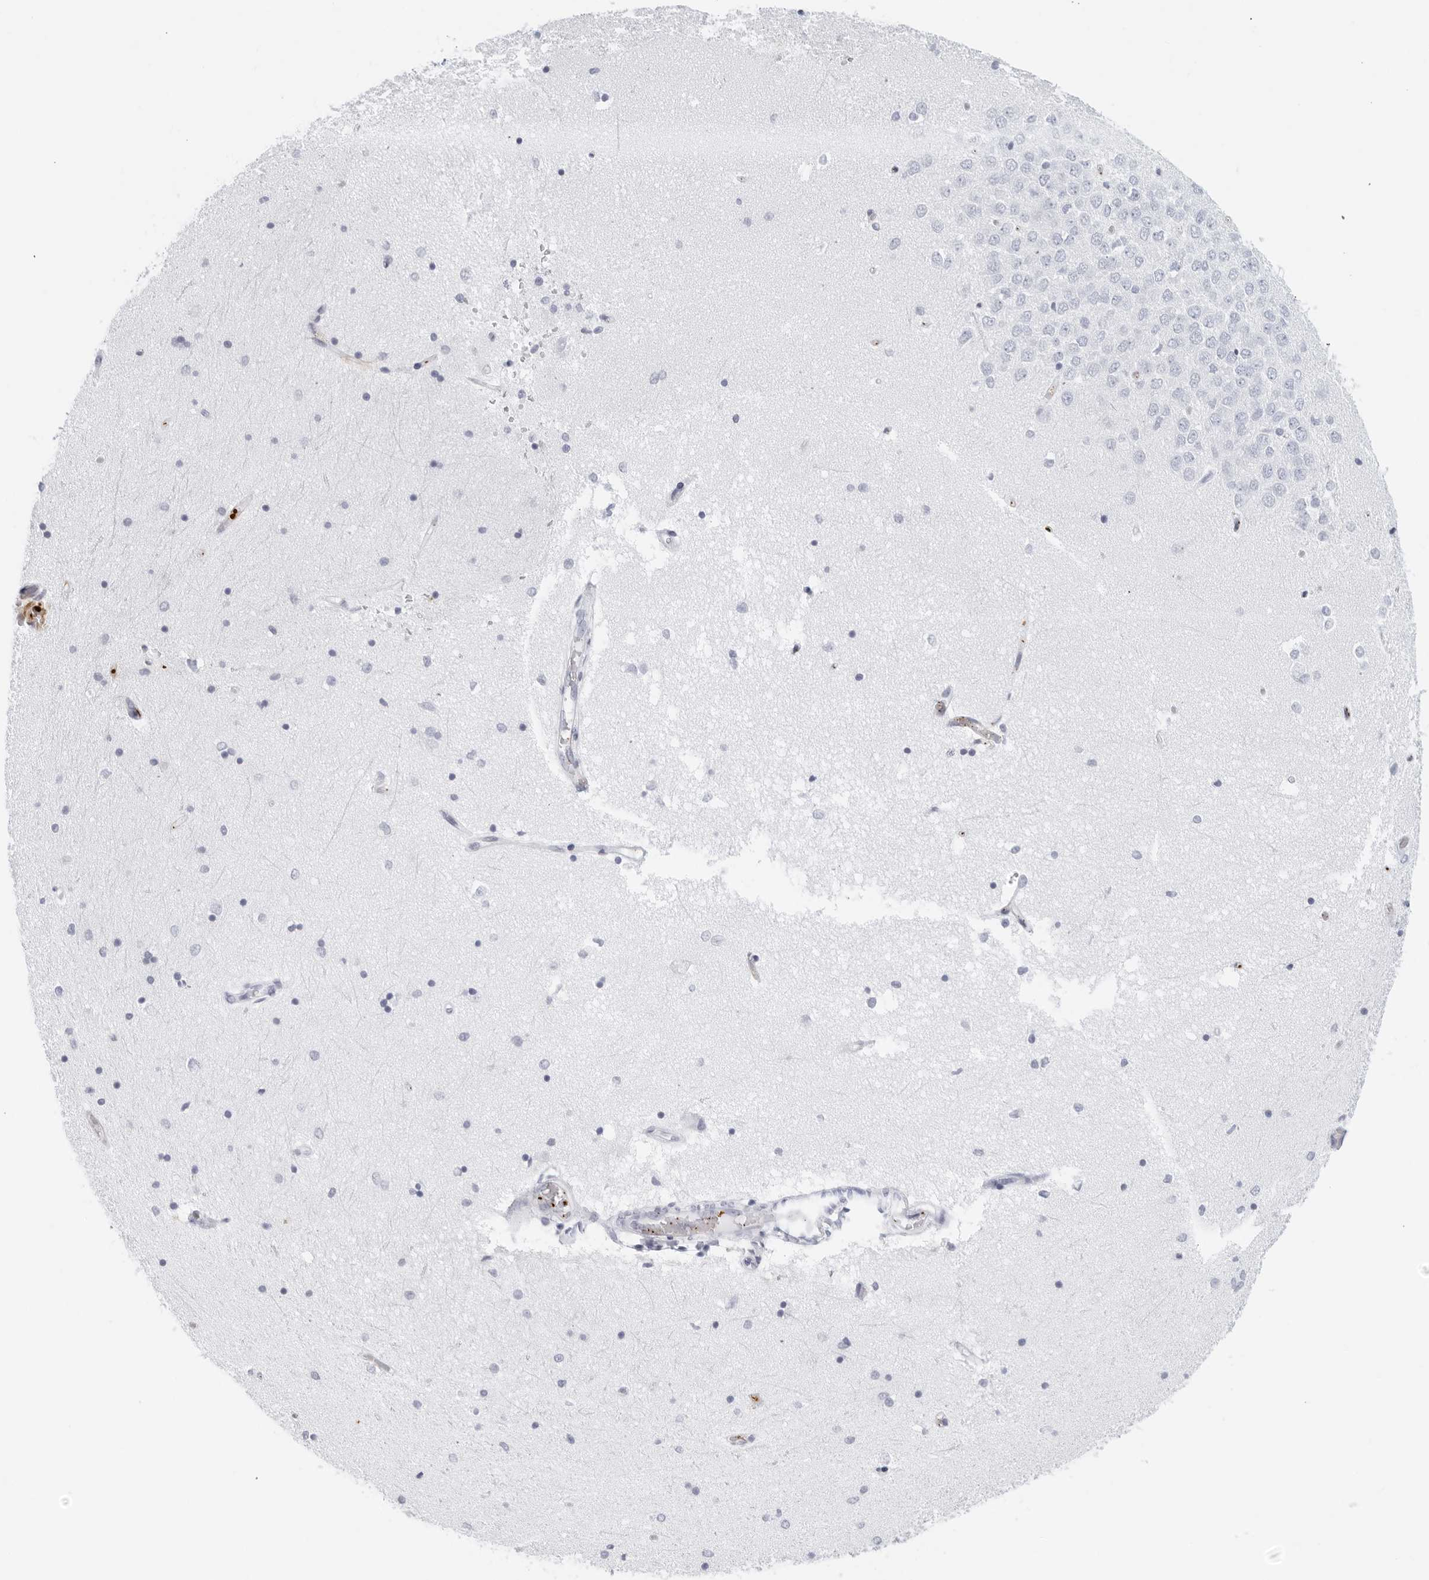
{"staining": {"intensity": "negative", "quantity": "none", "location": "none"}, "tissue": "hippocampus", "cell_type": "Glial cells", "image_type": "normal", "snomed": [{"axis": "morphology", "description": "Normal tissue, NOS"}, {"axis": "topography", "description": "Hippocampus"}], "caption": "This is an immunohistochemistry (IHC) photomicrograph of benign human hippocampus. There is no staining in glial cells.", "gene": "FGG", "patient": {"sex": "male", "age": 45}}